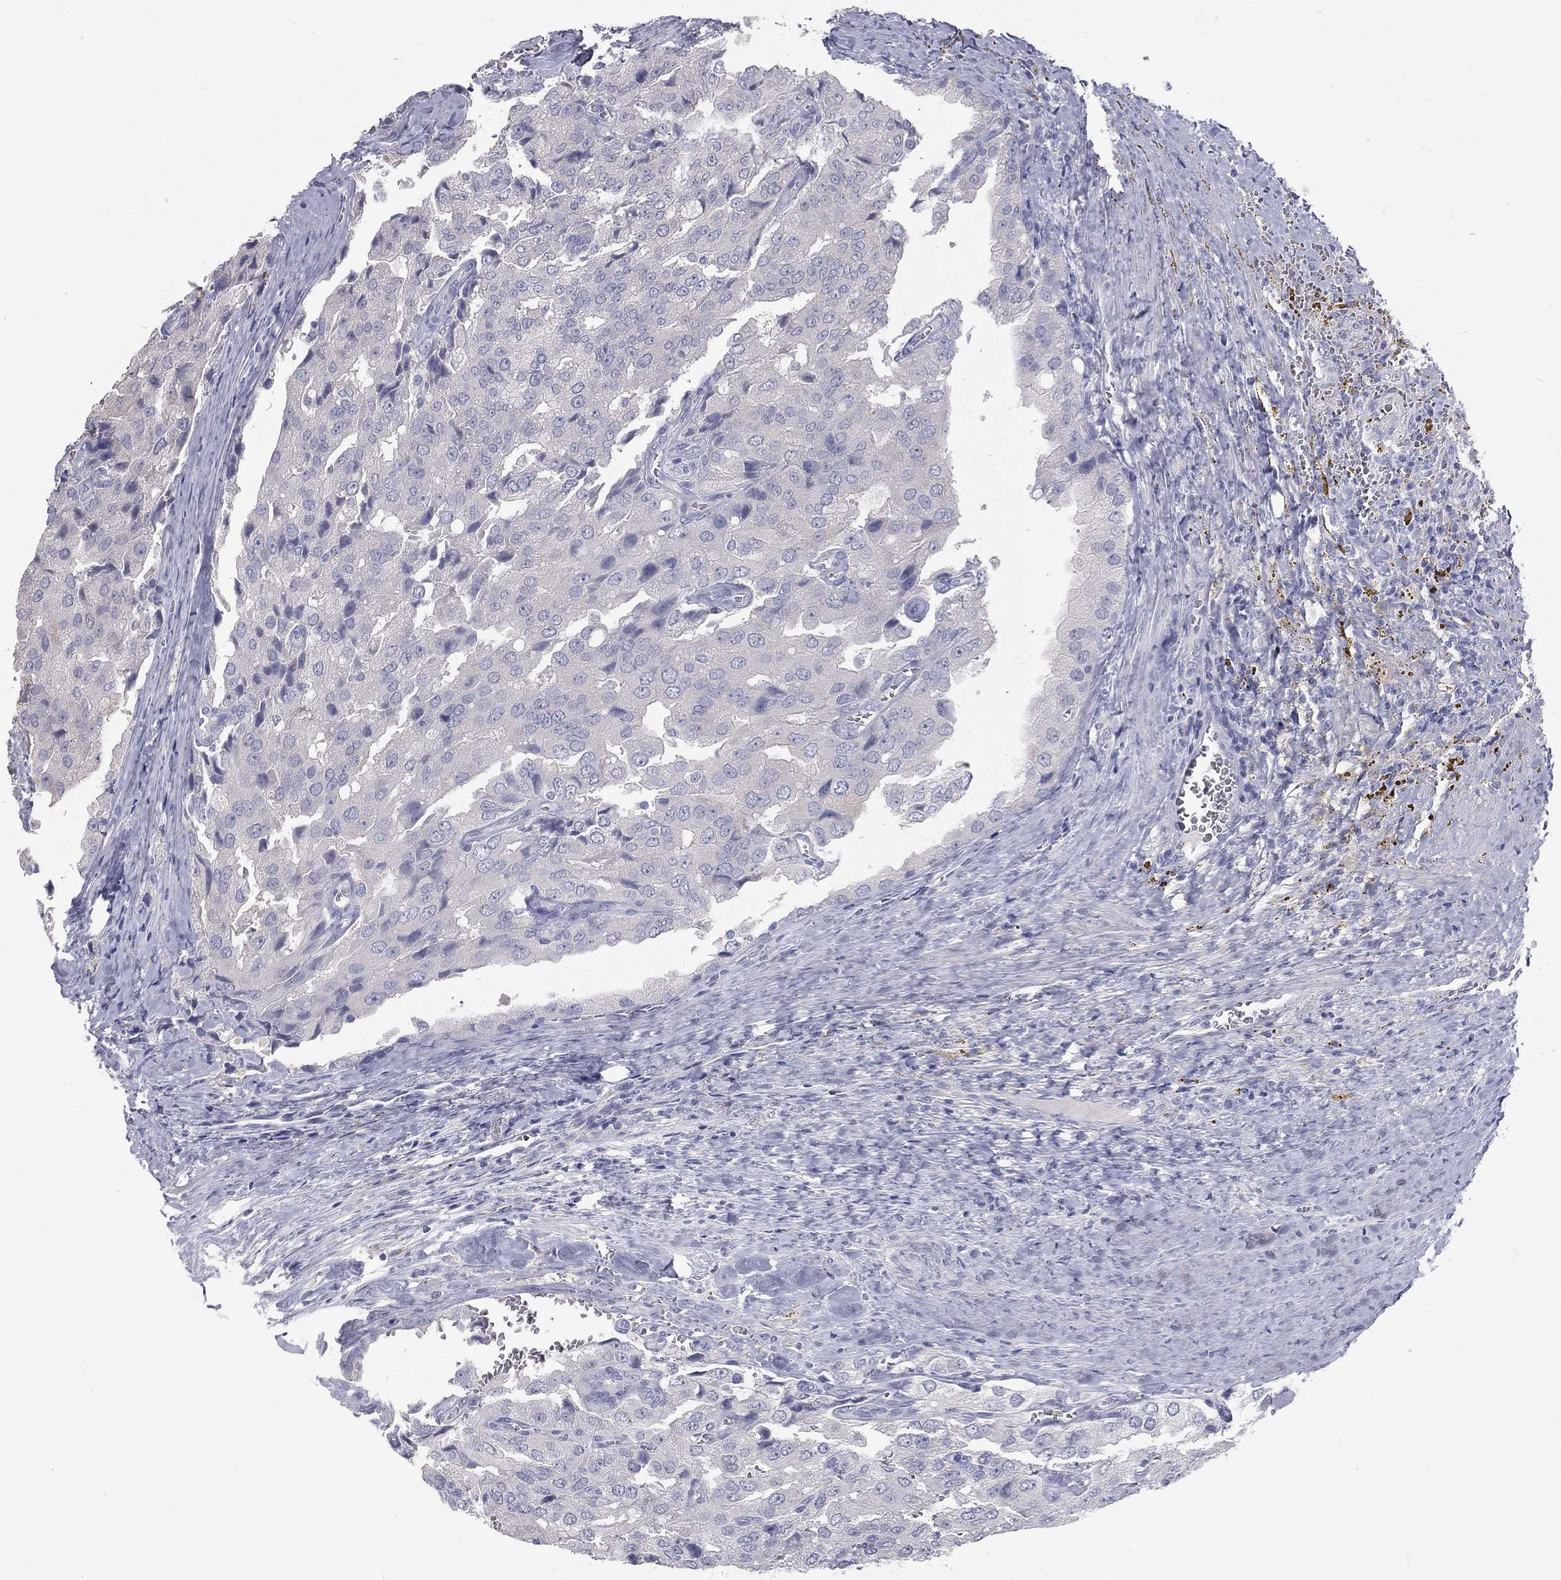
{"staining": {"intensity": "negative", "quantity": "none", "location": "none"}, "tissue": "prostate cancer", "cell_type": "Tumor cells", "image_type": "cancer", "snomed": [{"axis": "morphology", "description": "Adenocarcinoma, NOS"}, {"axis": "topography", "description": "Prostate and seminal vesicle, NOS"}, {"axis": "topography", "description": "Prostate"}], "caption": "The histopathology image displays no staining of tumor cells in adenocarcinoma (prostate).", "gene": "TFPI2", "patient": {"sex": "male", "age": 67}}